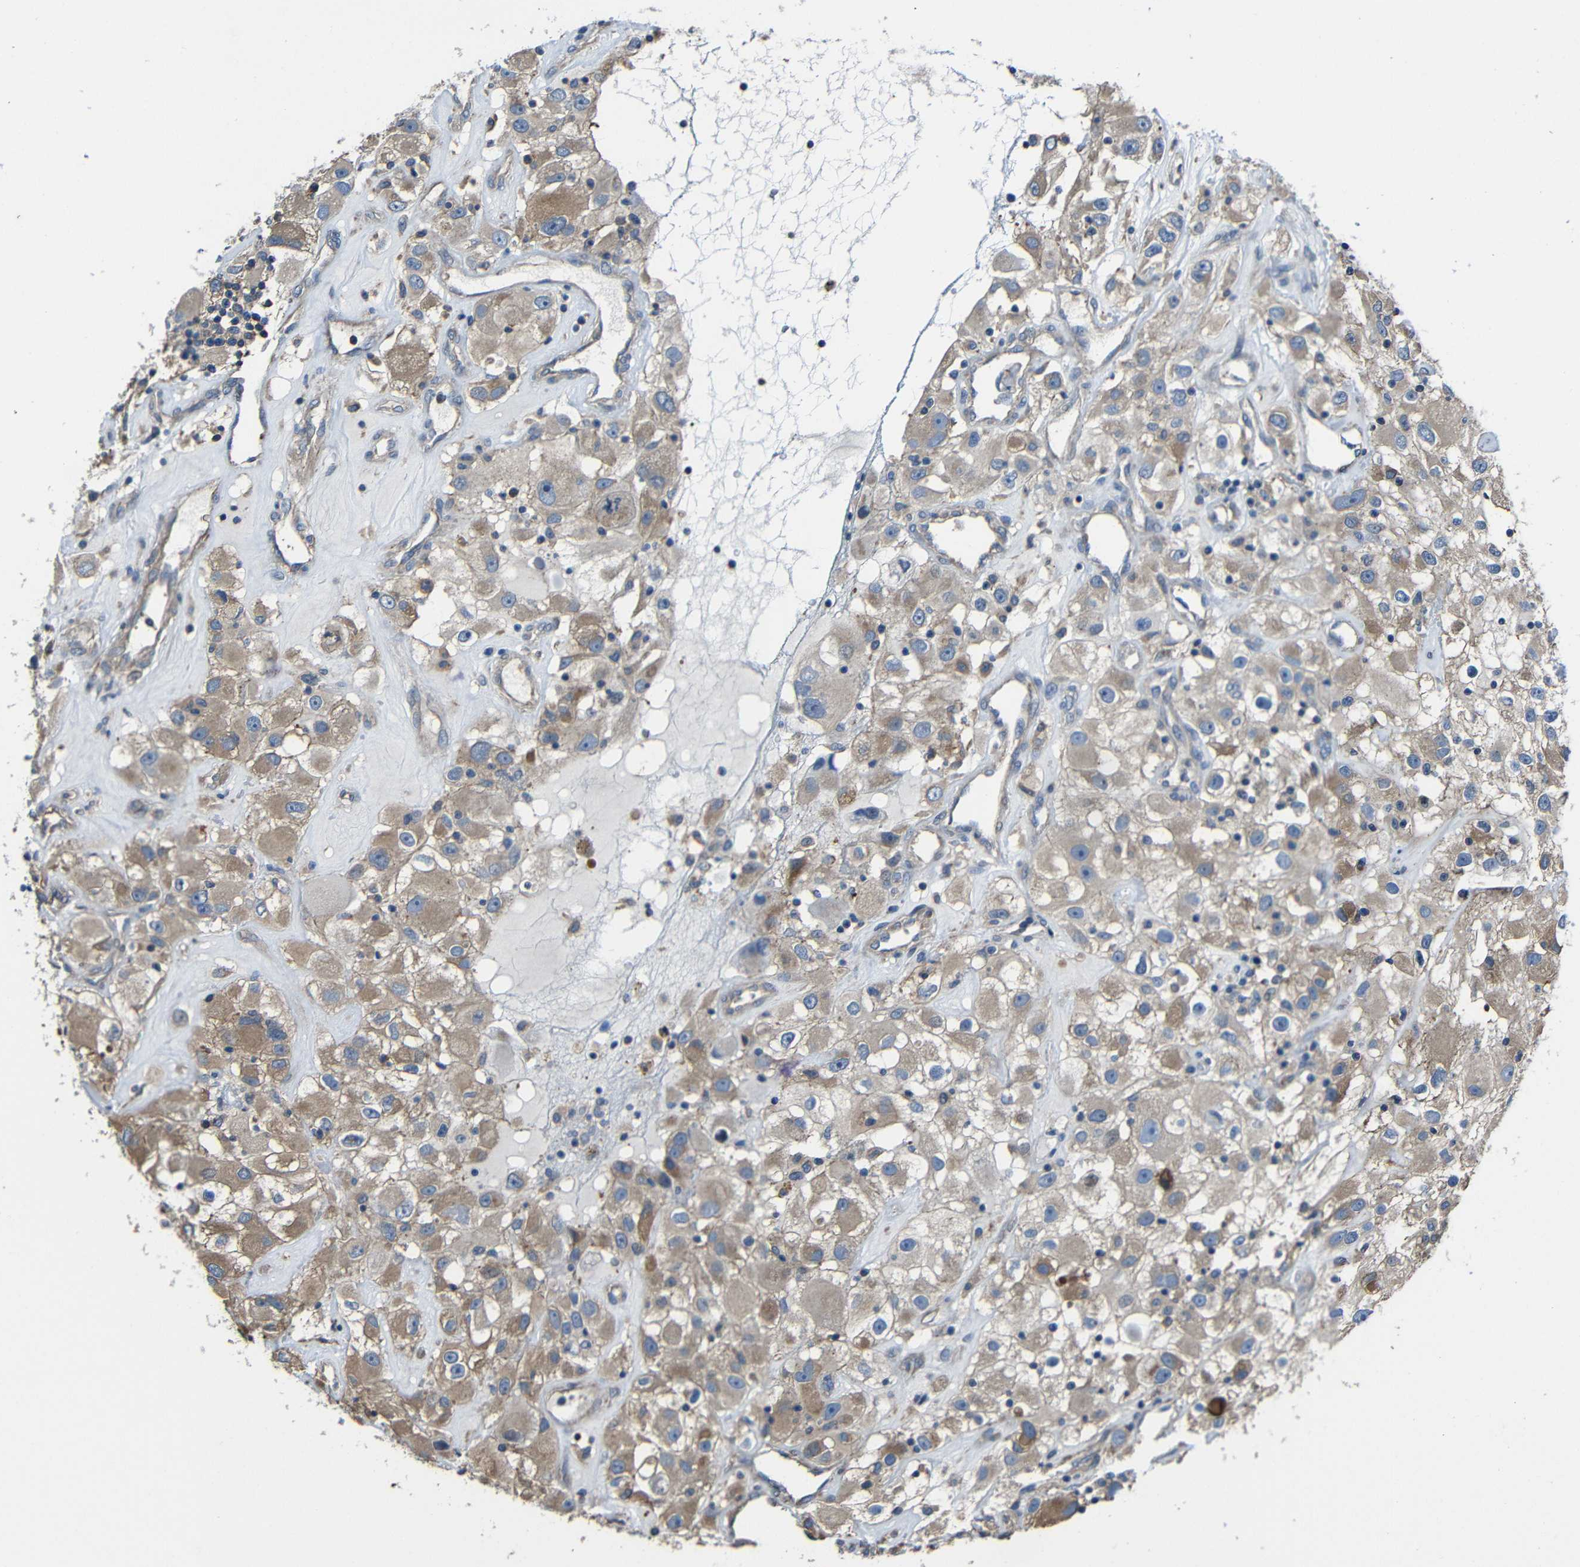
{"staining": {"intensity": "moderate", "quantity": ">75%", "location": "cytoplasmic/membranous"}, "tissue": "renal cancer", "cell_type": "Tumor cells", "image_type": "cancer", "snomed": [{"axis": "morphology", "description": "Adenocarcinoma, NOS"}, {"axis": "topography", "description": "Kidney"}], "caption": "A brown stain shows moderate cytoplasmic/membranous positivity of a protein in renal cancer tumor cells. (brown staining indicates protein expression, while blue staining denotes nuclei).", "gene": "GDI1", "patient": {"sex": "female", "age": 52}}